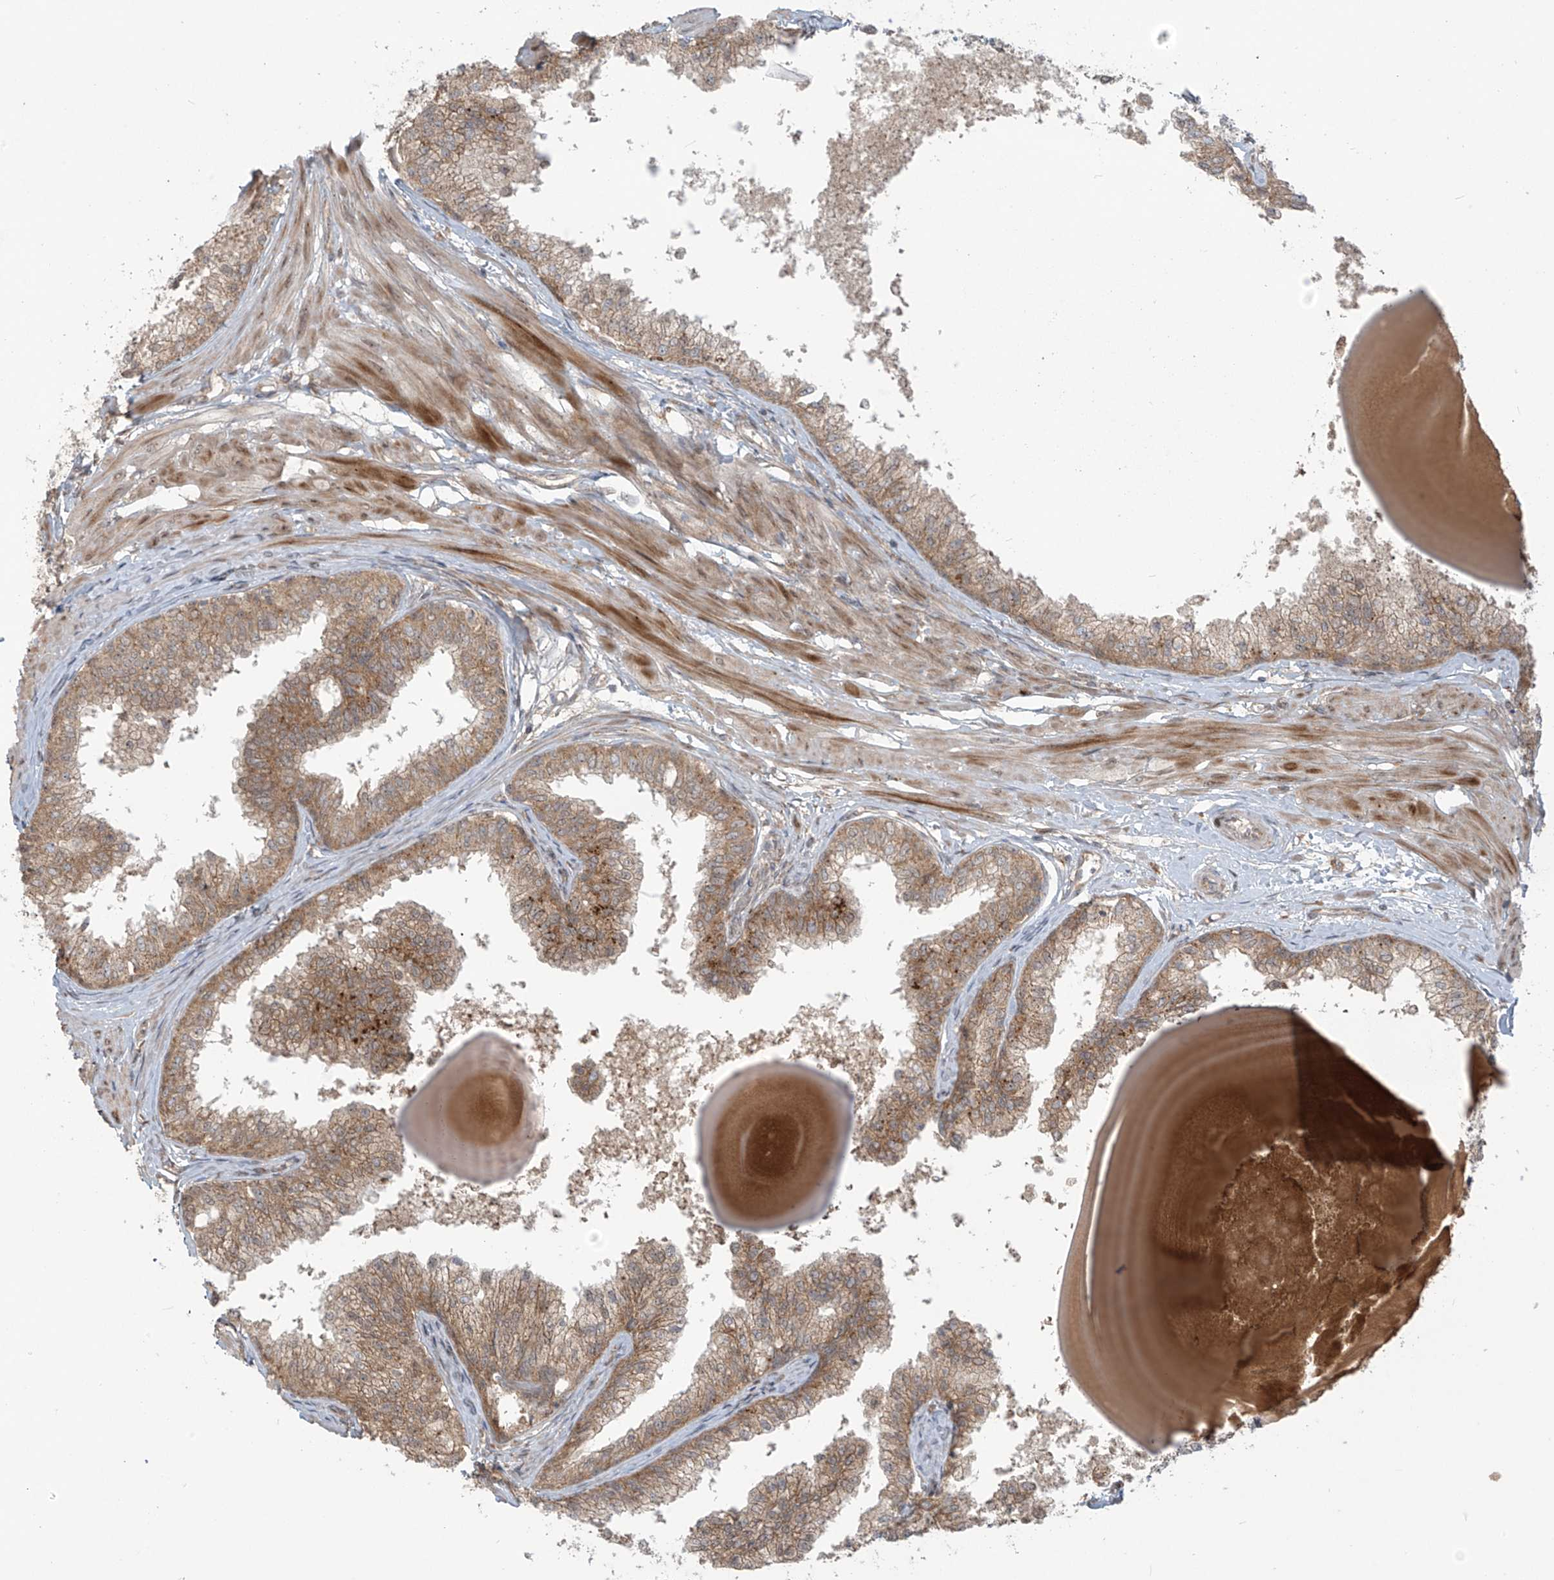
{"staining": {"intensity": "moderate", "quantity": ">75%", "location": "cytoplasmic/membranous"}, "tissue": "prostate", "cell_type": "Glandular cells", "image_type": "normal", "snomed": [{"axis": "morphology", "description": "Normal tissue, NOS"}, {"axis": "topography", "description": "Prostate"}], "caption": "Immunohistochemical staining of benign prostate exhibits medium levels of moderate cytoplasmic/membranous expression in about >75% of glandular cells.", "gene": "KATNIP", "patient": {"sex": "male", "age": 48}}